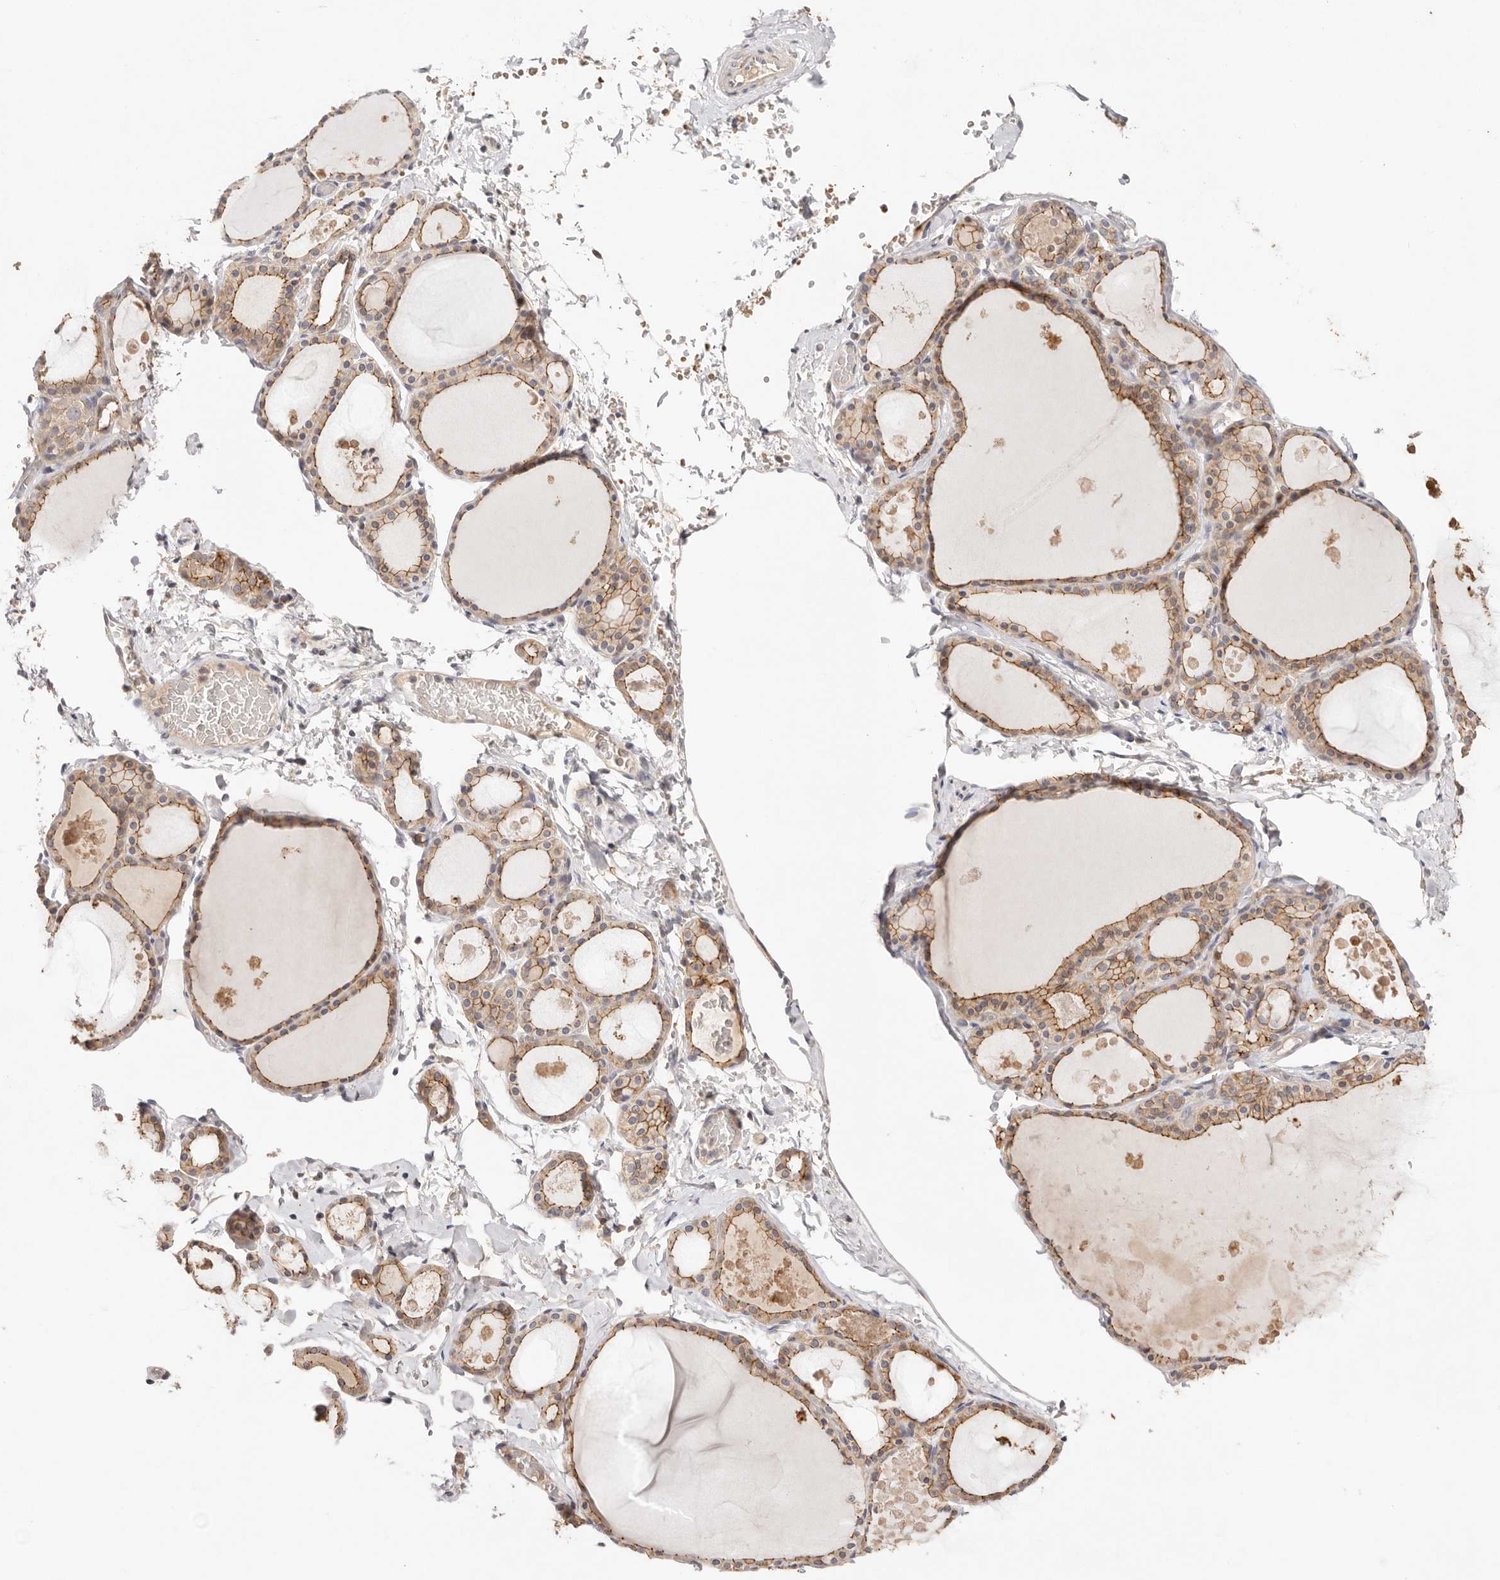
{"staining": {"intensity": "moderate", "quantity": ">75%", "location": "cytoplasmic/membranous"}, "tissue": "thyroid gland", "cell_type": "Glandular cells", "image_type": "normal", "snomed": [{"axis": "morphology", "description": "Normal tissue, NOS"}, {"axis": "topography", "description": "Thyroid gland"}], "caption": "Immunohistochemistry micrograph of normal thyroid gland: thyroid gland stained using IHC demonstrates medium levels of moderate protein expression localized specifically in the cytoplasmic/membranous of glandular cells, appearing as a cytoplasmic/membranous brown color.", "gene": "CXADR", "patient": {"sex": "male", "age": 56}}